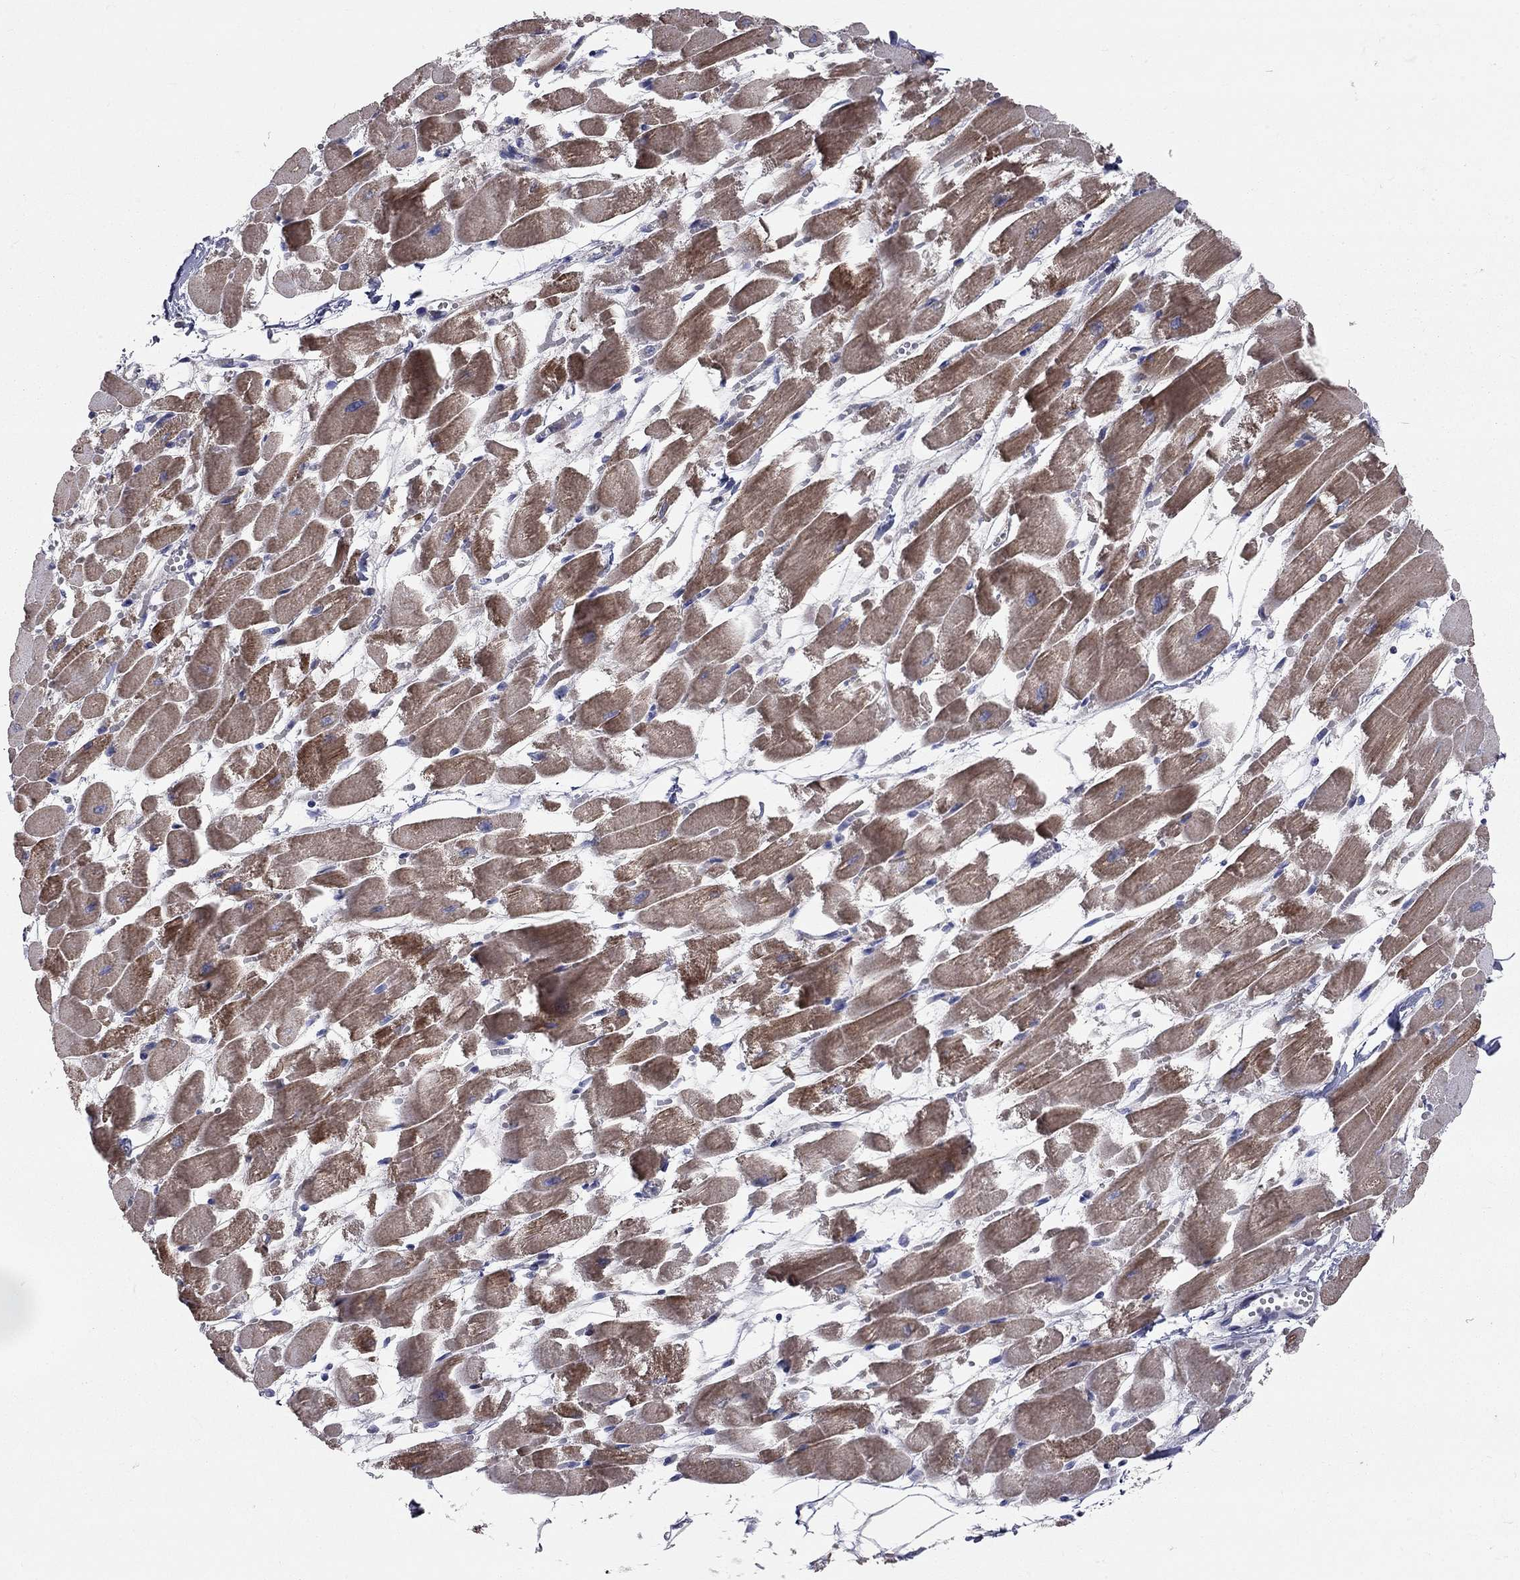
{"staining": {"intensity": "moderate", "quantity": "25%-75%", "location": "cytoplasmic/membranous"}, "tissue": "heart muscle", "cell_type": "Cardiomyocytes", "image_type": "normal", "snomed": [{"axis": "morphology", "description": "Normal tissue, NOS"}, {"axis": "topography", "description": "Heart"}], "caption": "A histopathology image of human heart muscle stained for a protein displays moderate cytoplasmic/membranous brown staining in cardiomyocytes.", "gene": "KANSL1L", "patient": {"sex": "female", "age": 52}}